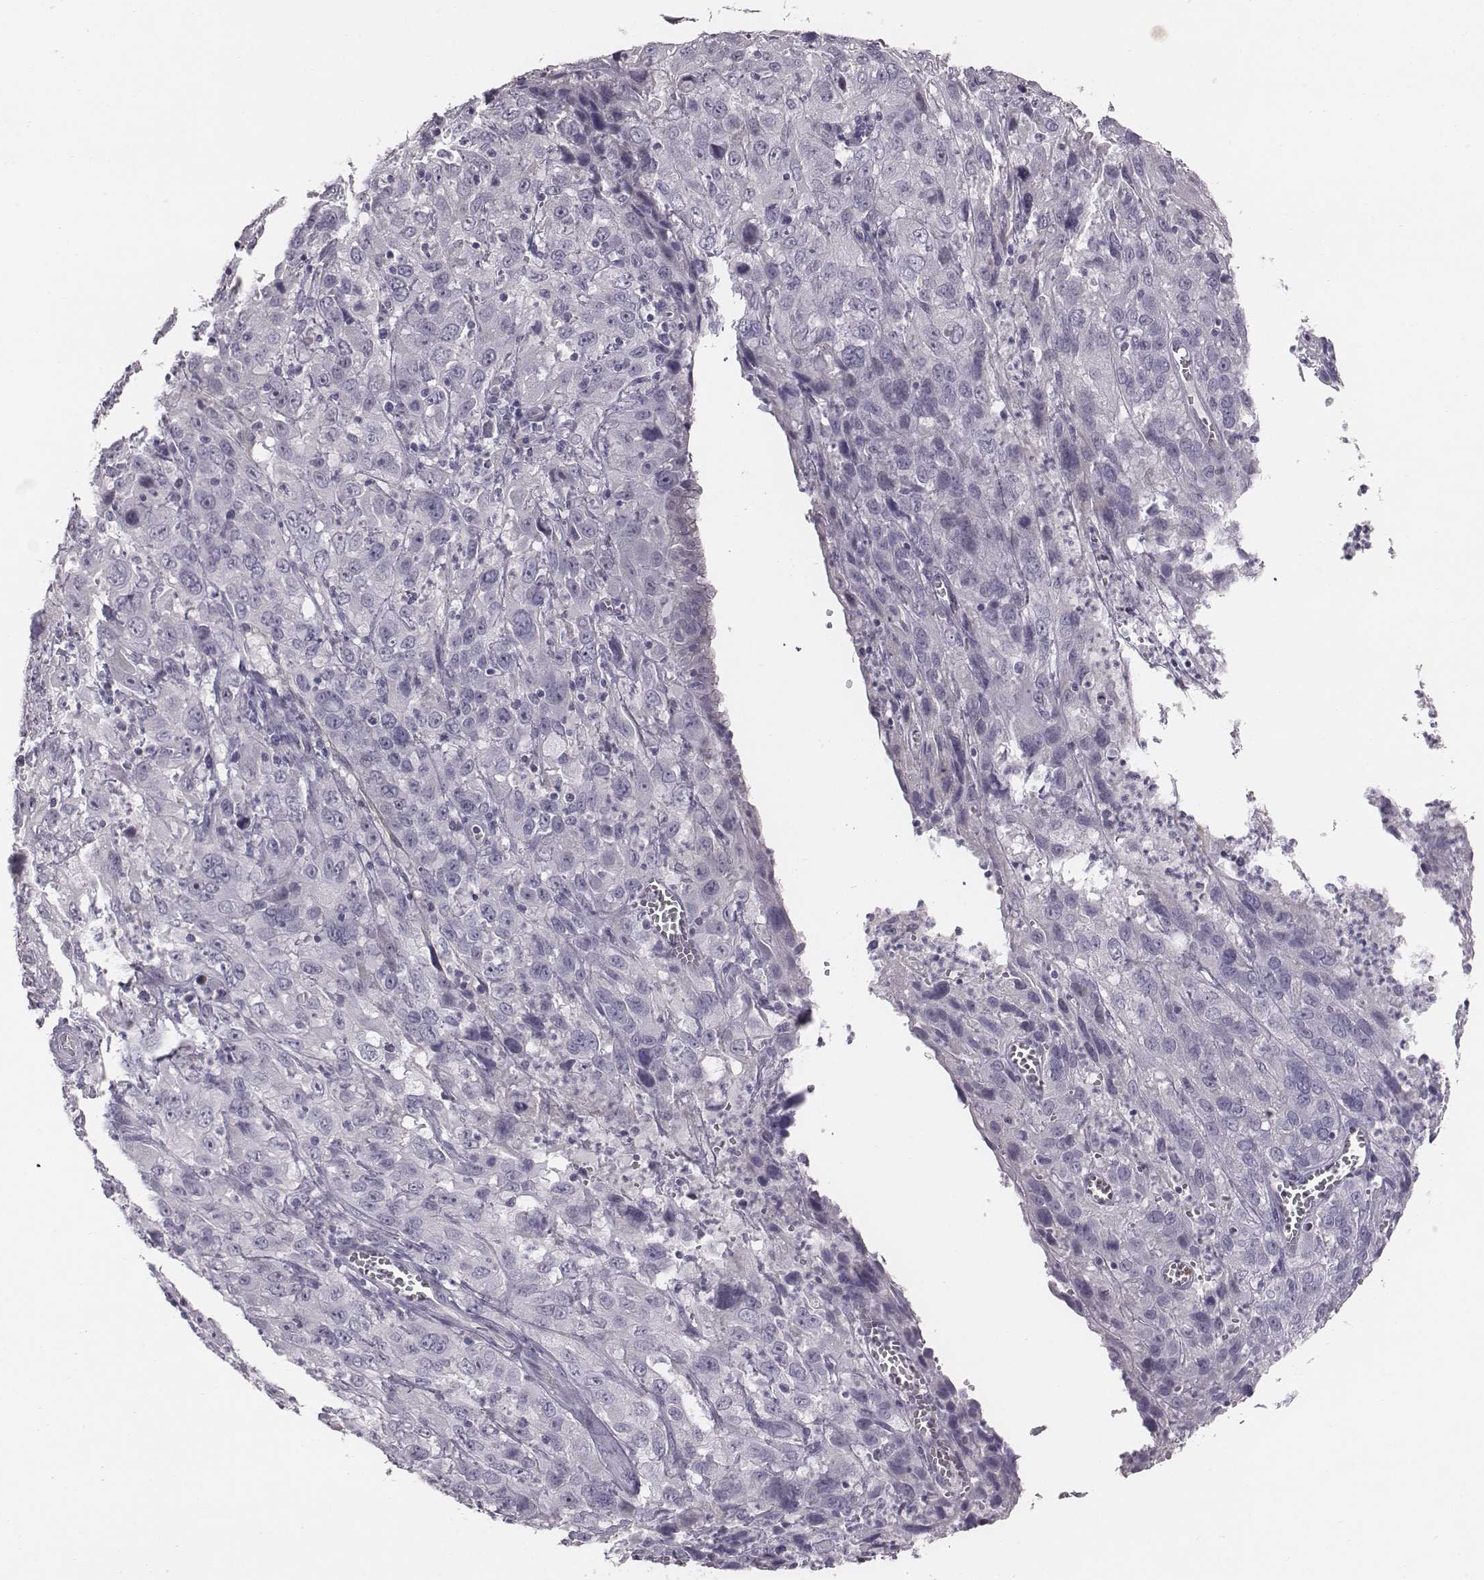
{"staining": {"intensity": "negative", "quantity": "none", "location": "none"}, "tissue": "cervical cancer", "cell_type": "Tumor cells", "image_type": "cancer", "snomed": [{"axis": "morphology", "description": "Squamous cell carcinoma, NOS"}, {"axis": "topography", "description": "Cervix"}], "caption": "There is no significant positivity in tumor cells of cervical cancer.", "gene": "CACNG4", "patient": {"sex": "female", "age": 32}}